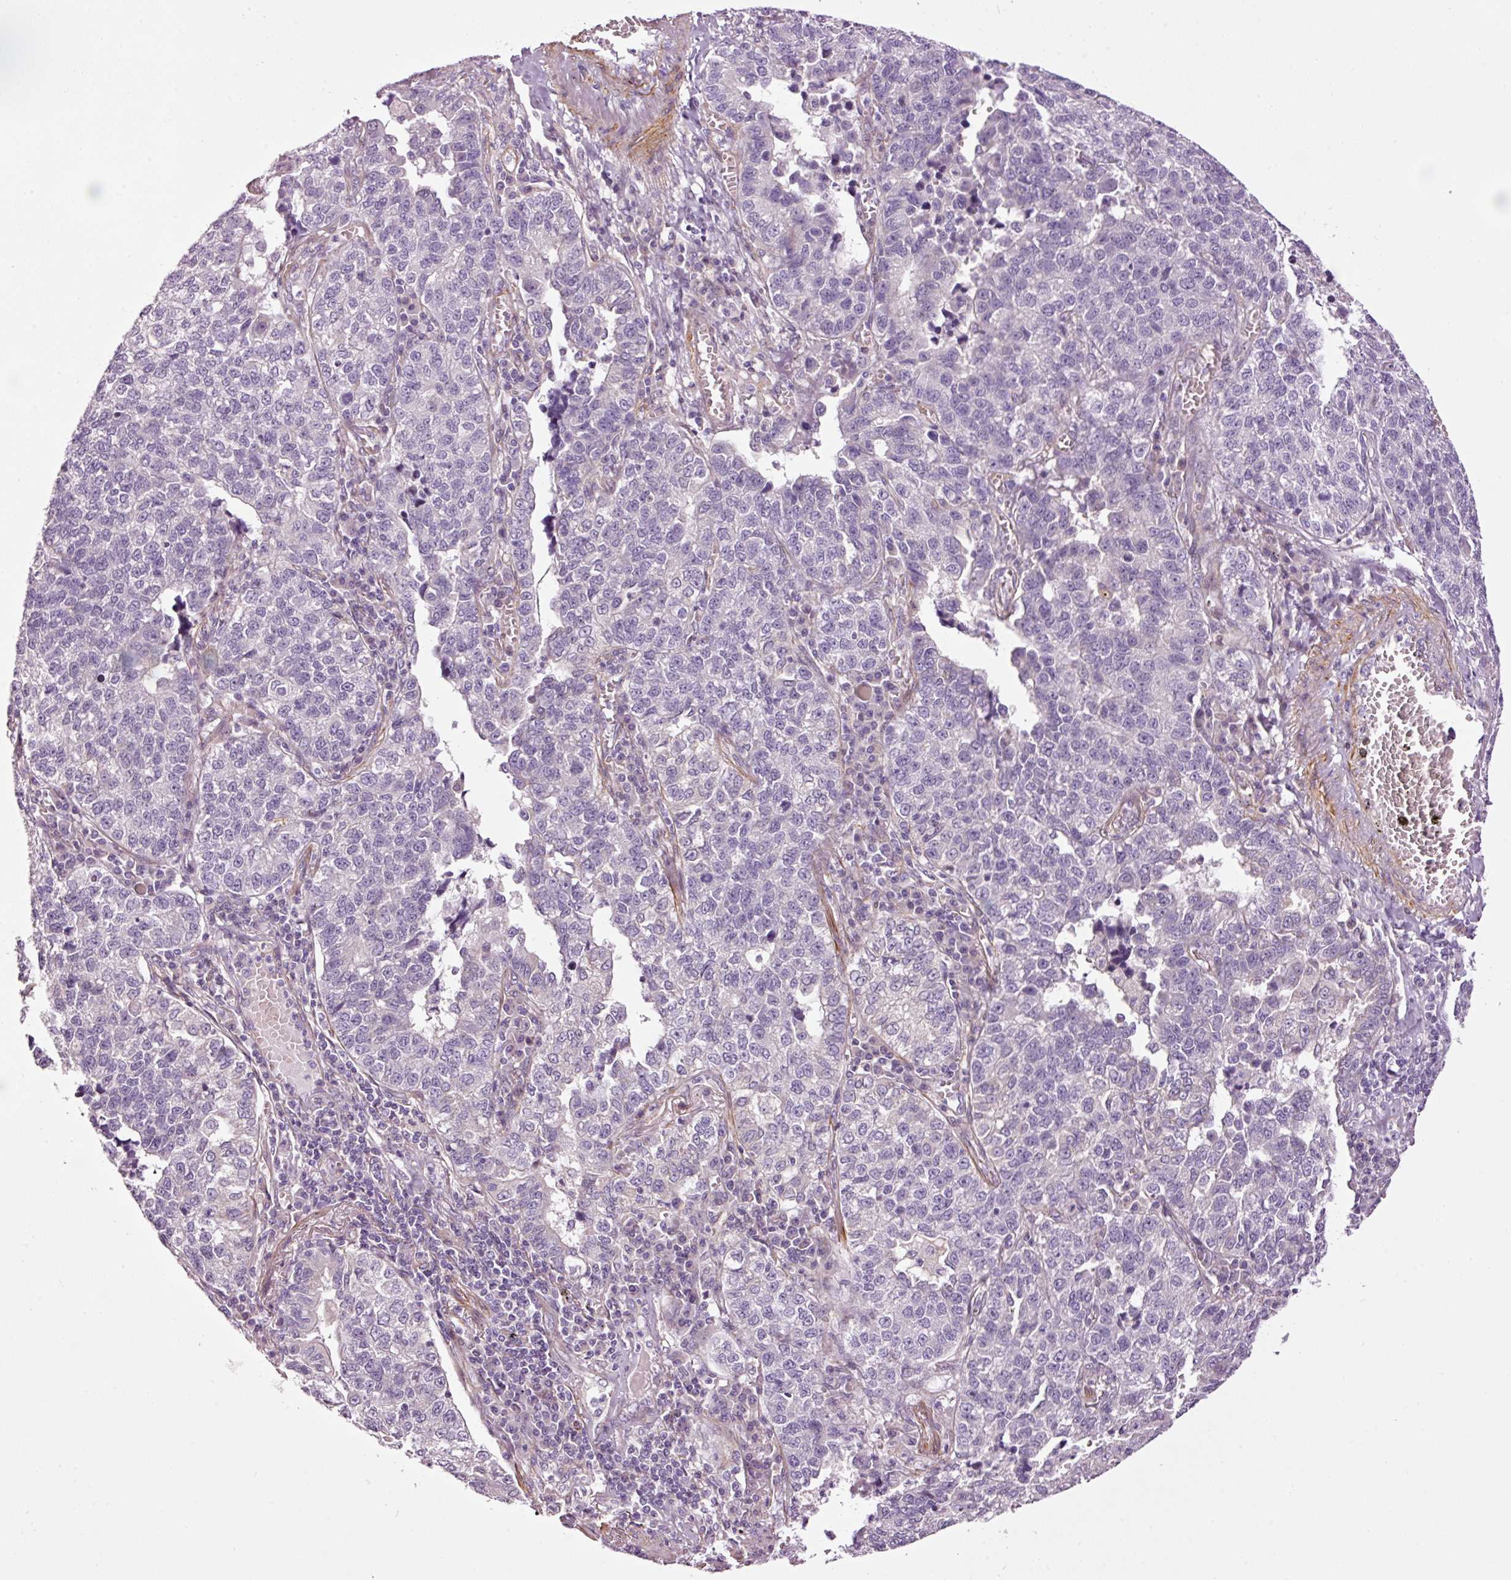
{"staining": {"intensity": "negative", "quantity": "none", "location": "none"}, "tissue": "lung cancer", "cell_type": "Tumor cells", "image_type": "cancer", "snomed": [{"axis": "morphology", "description": "Adenocarcinoma, NOS"}, {"axis": "topography", "description": "Lung"}], "caption": "This is an IHC photomicrograph of human lung cancer (adenocarcinoma). There is no positivity in tumor cells.", "gene": "ANKRD20A1", "patient": {"sex": "male", "age": 49}}